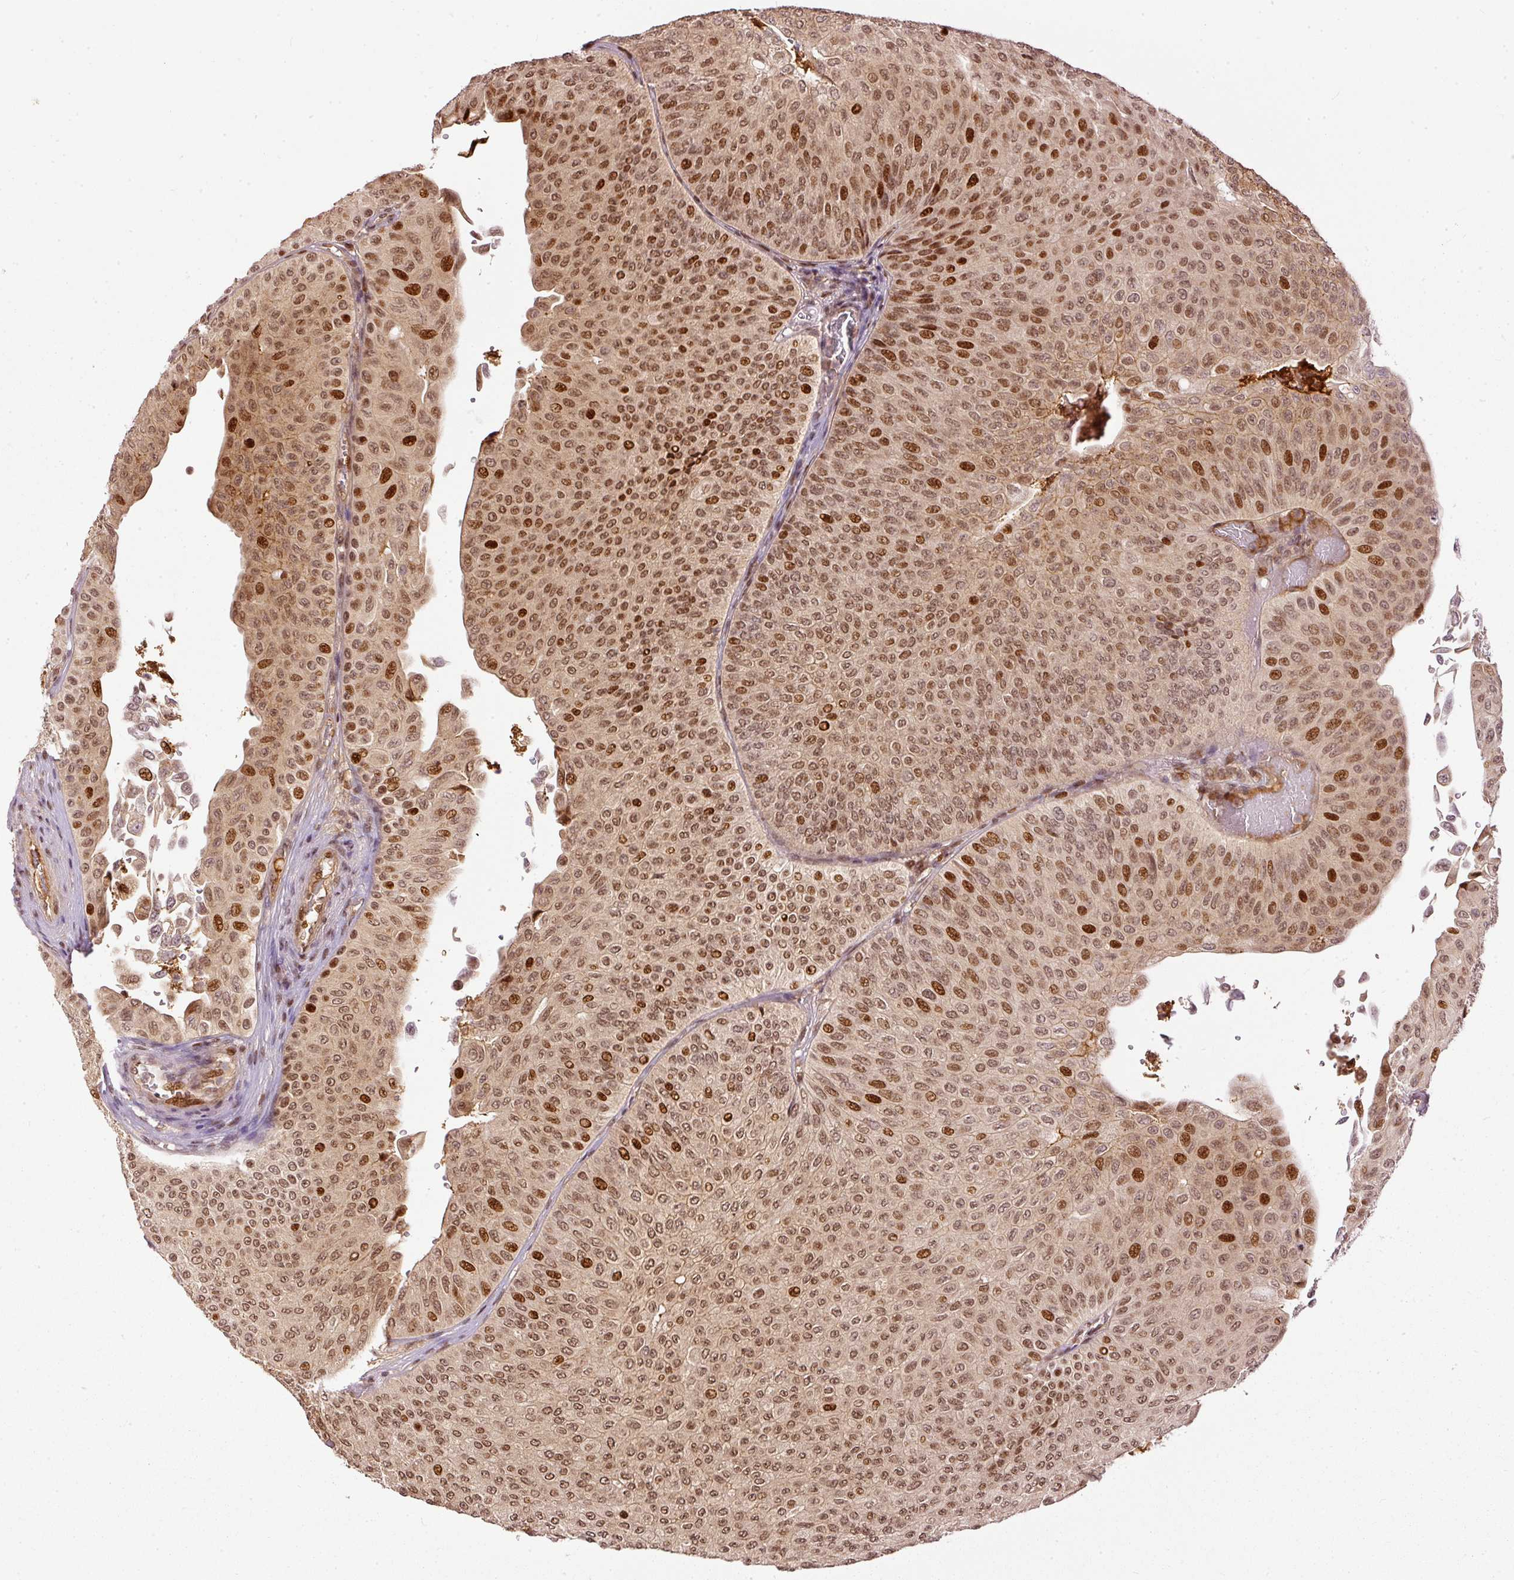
{"staining": {"intensity": "moderate", "quantity": ">75%", "location": "cytoplasmic/membranous,nuclear"}, "tissue": "urothelial cancer", "cell_type": "Tumor cells", "image_type": "cancer", "snomed": [{"axis": "morphology", "description": "Urothelial carcinoma, NOS"}, {"axis": "topography", "description": "Urinary bladder"}], "caption": "Tumor cells show medium levels of moderate cytoplasmic/membranous and nuclear staining in about >75% of cells in human urothelial cancer.", "gene": "ZNF778", "patient": {"sex": "male", "age": 59}}